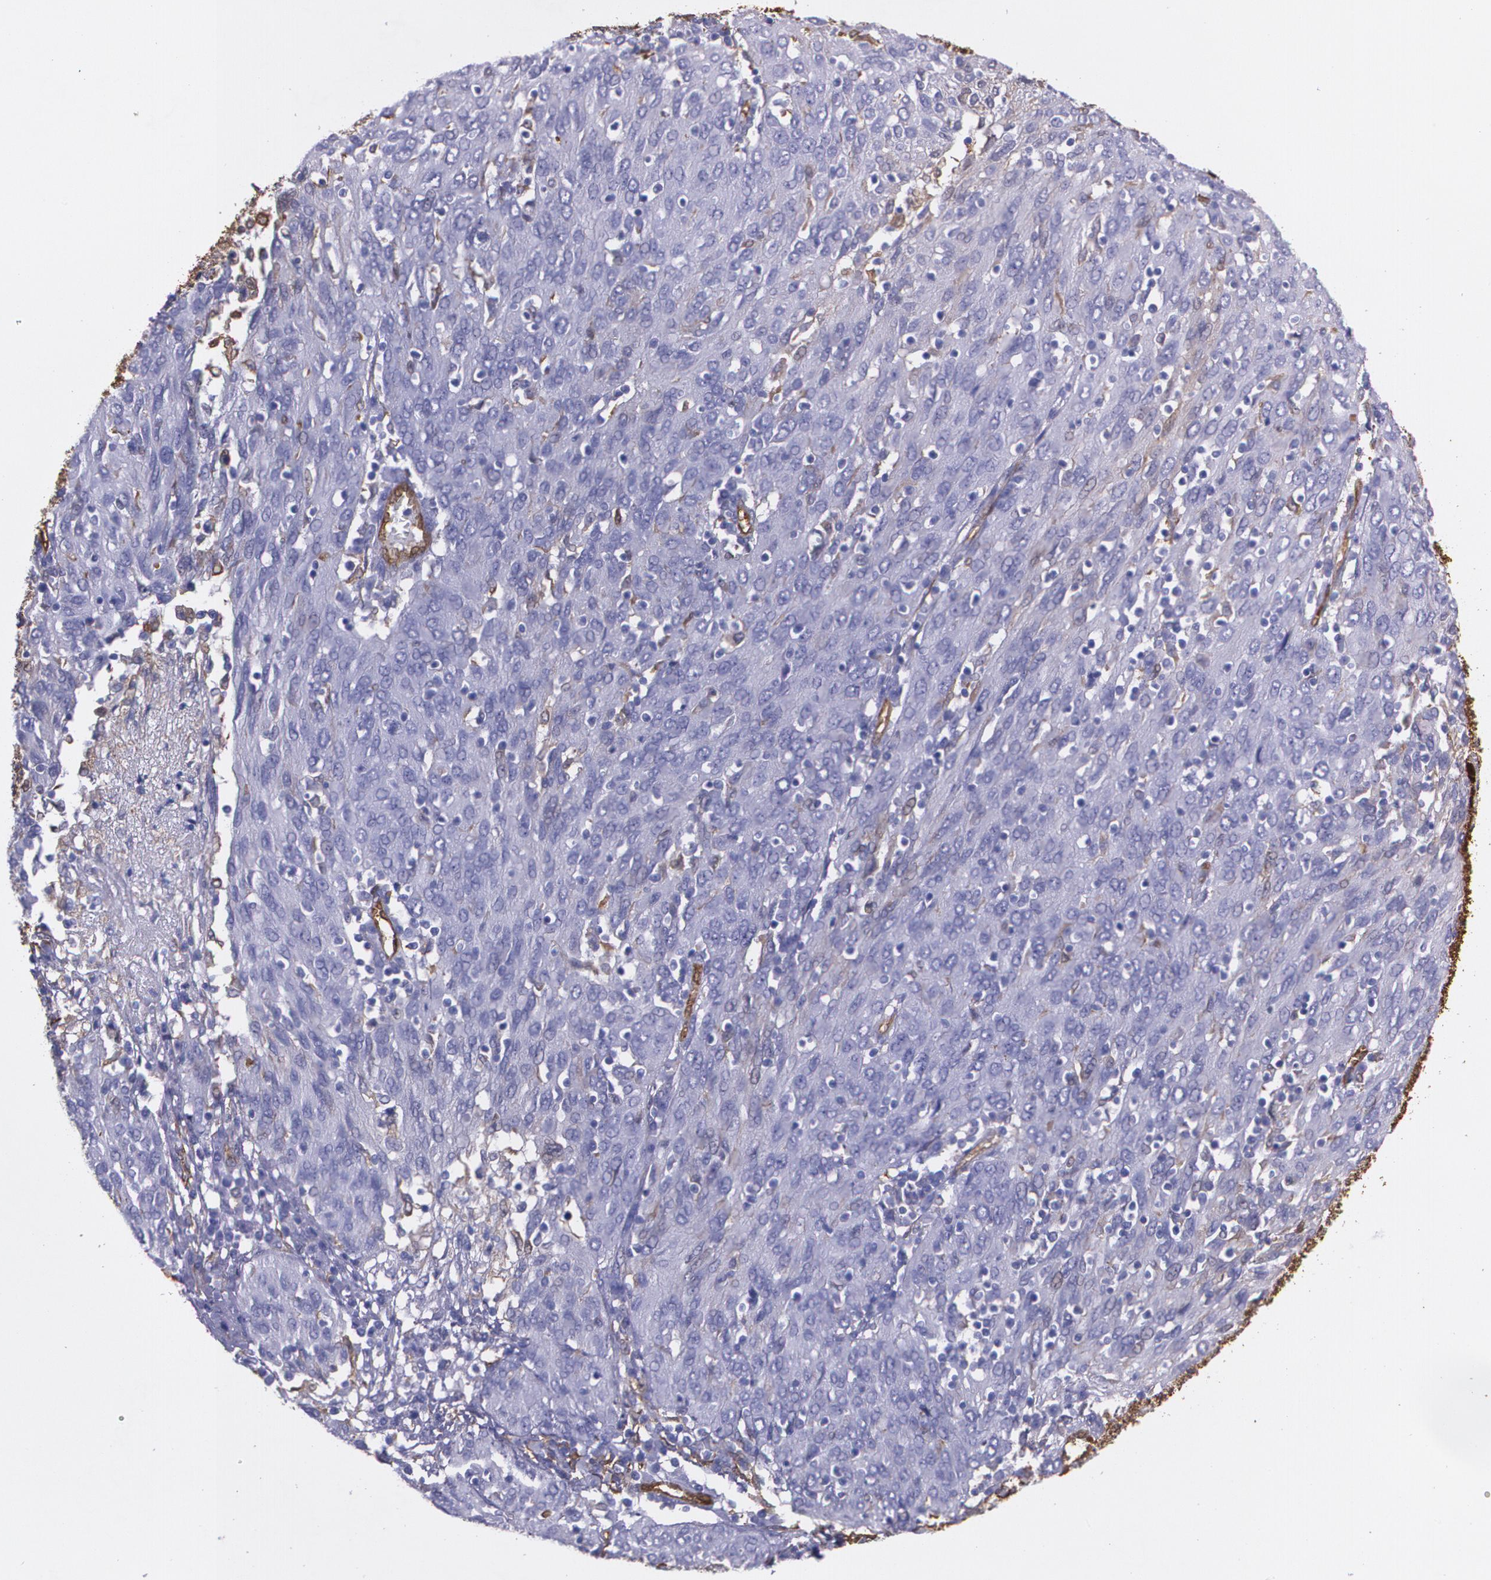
{"staining": {"intensity": "negative", "quantity": "none", "location": "none"}, "tissue": "ovarian cancer", "cell_type": "Tumor cells", "image_type": "cancer", "snomed": [{"axis": "morphology", "description": "Carcinoma, endometroid"}, {"axis": "topography", "description": "Ovary"}], "caption": "Ovarian cancer (endometroid carcinoma) was stained to show a protein in brown. There is no significant expression in tumor cells.", "gene": "MMP2", "patient": {"sex": "female", "age": 50}}